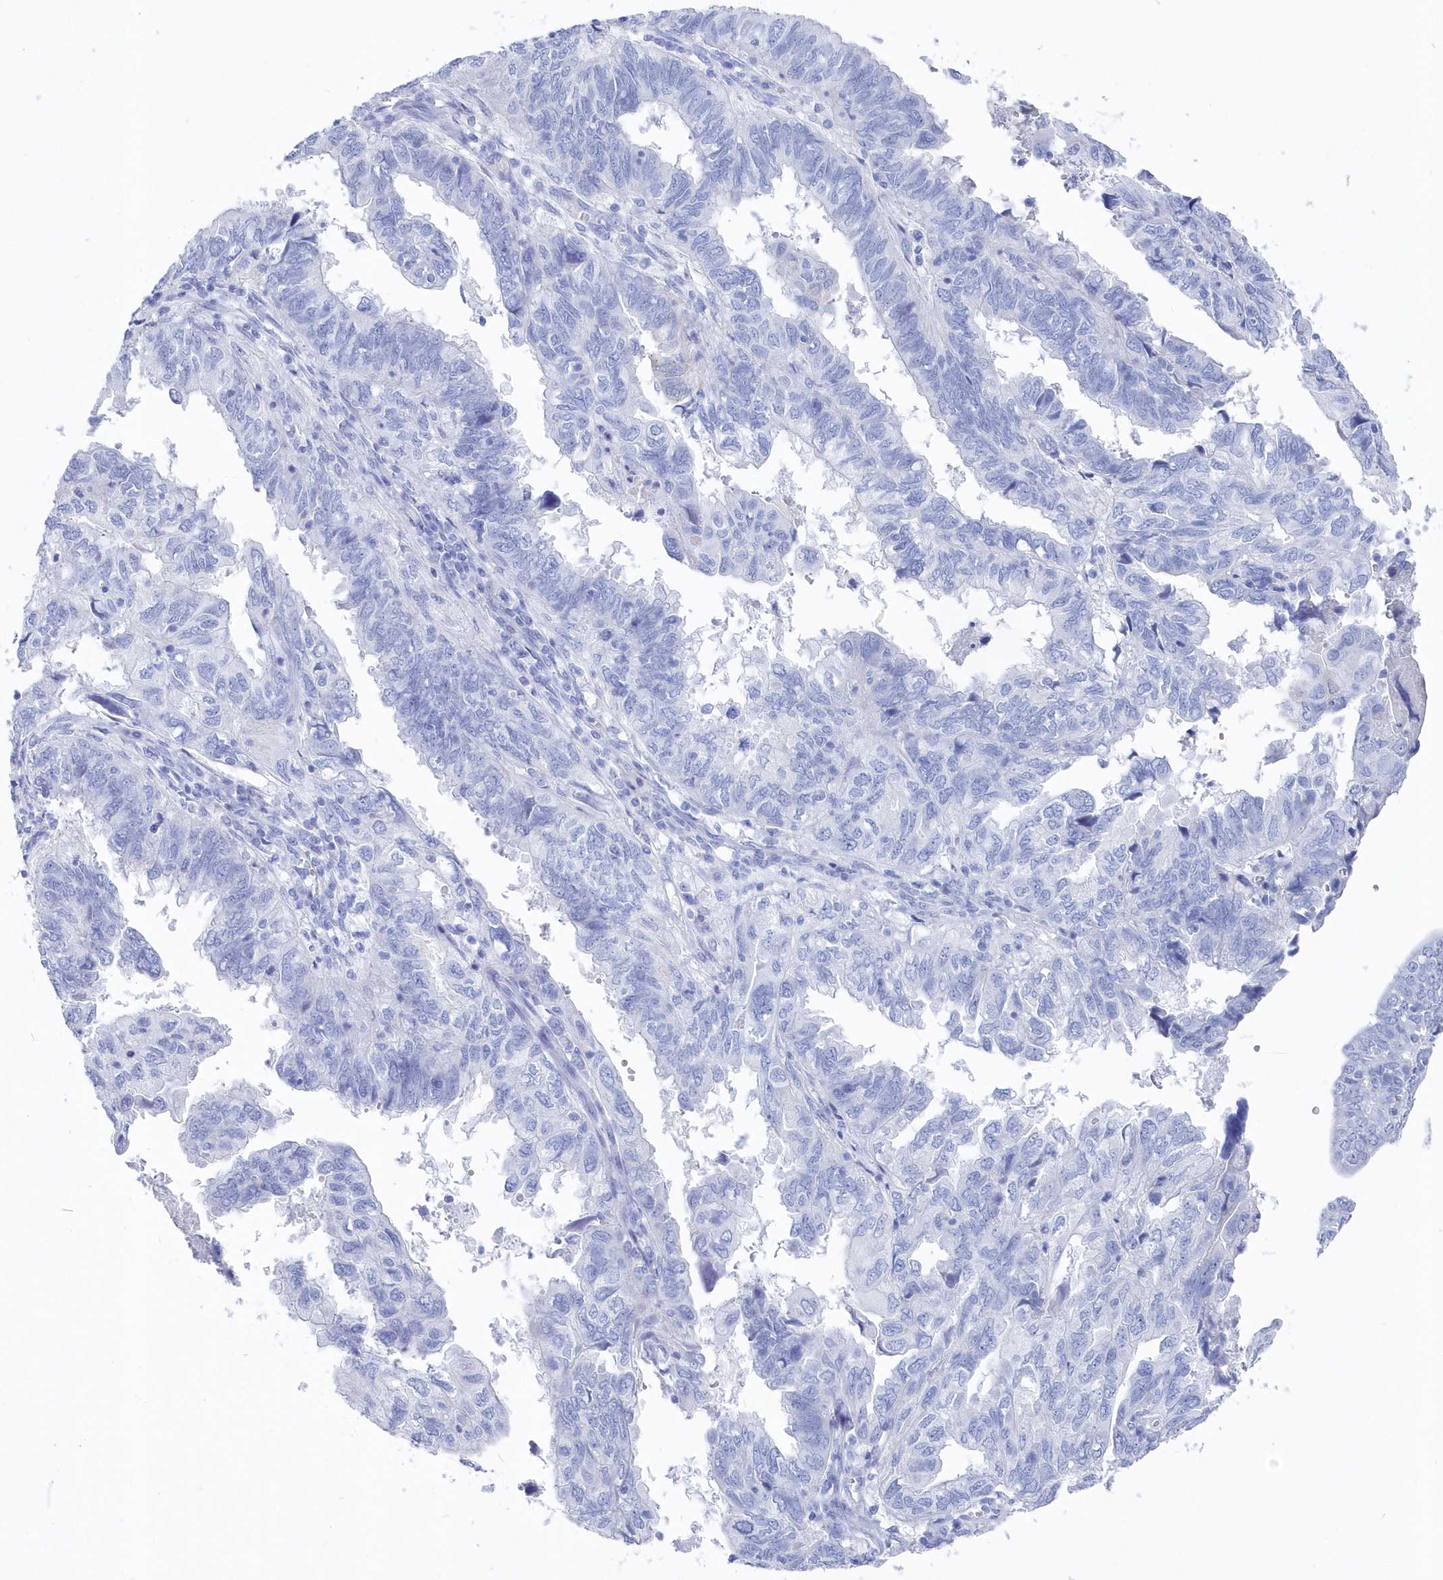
{"staining": {"intensity": "negative", "quantity": "none", "location": "none"}, "tissue": "endometrial cancer", "cell_type": "Tumor cells", "image_type": "cancer", "snomed": [{"axis": "morphology", "description": "Adenocarcinoma, NOS"}, {"axis": "topography", "description": "Uterus"}], "caption": "Immunohistochemistry histopathology image of neoplastic tissue: endometrial adenocarcinoma stained with DAB demonstrates no significant protein positivity in tumor cells. (Brightfield microscopy of DAB (3,3'-diaminobenzidine) immunohistochemistry at high magnification).", "gene": "CSNK1G2", "patient": {"sex": "female", "age": 77}}